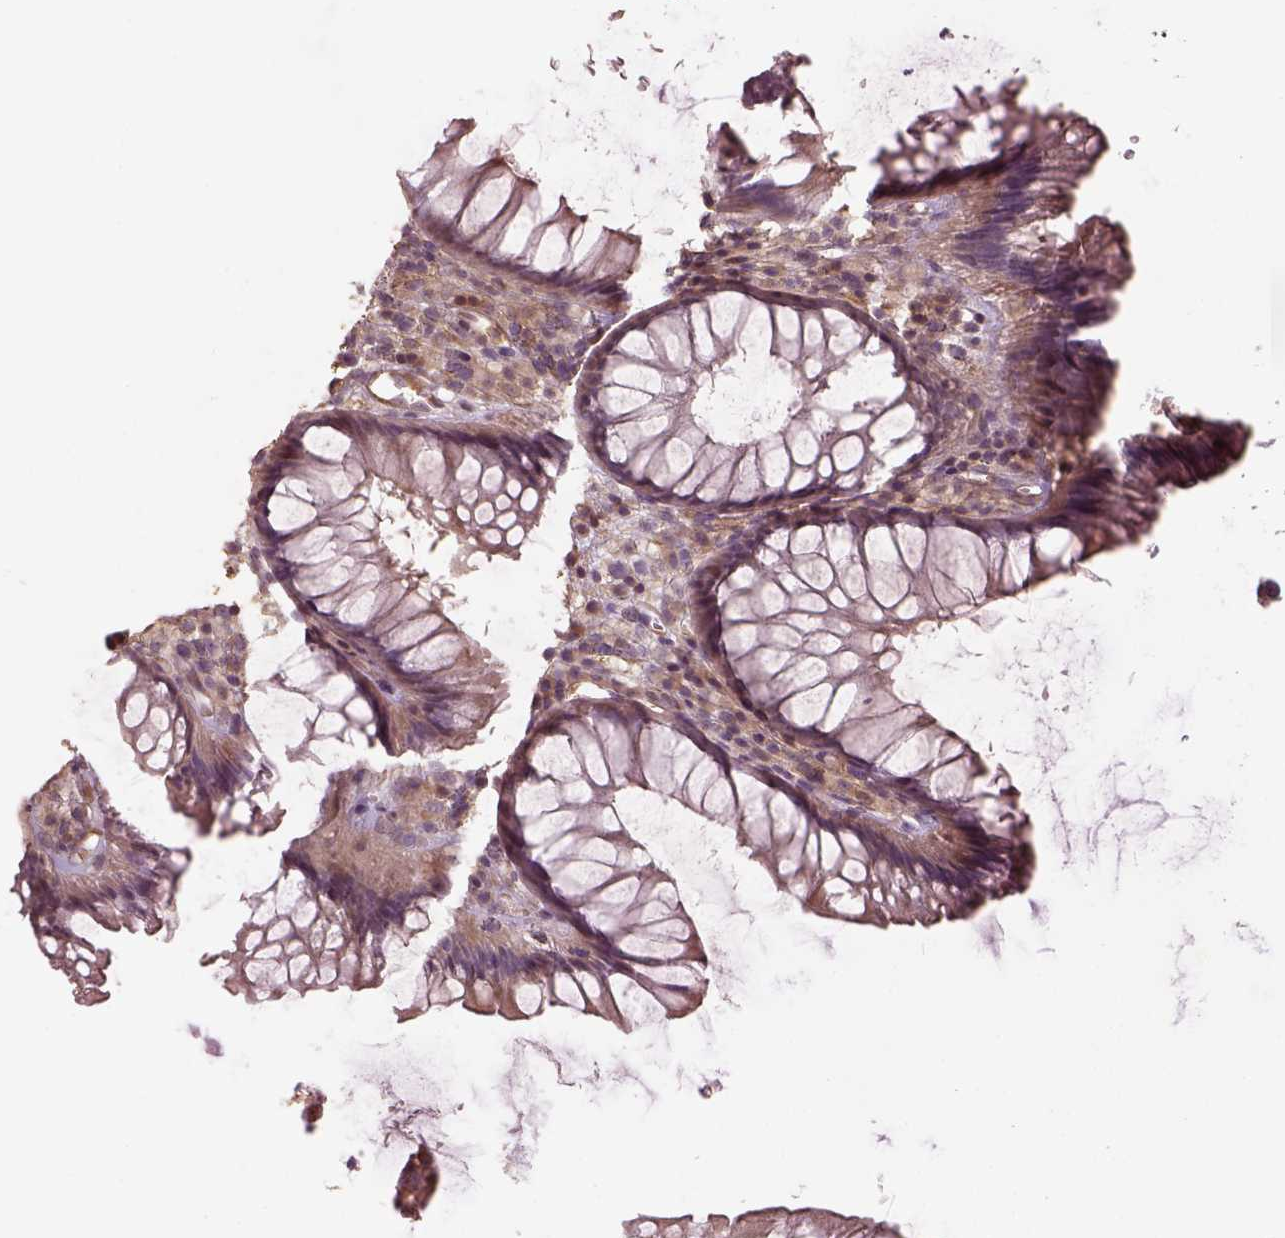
{"staining": {"intensity": "weak", "quantity": "25%-75%", "location": "cytoplasmic/membranous"}, "tissue": "rectum", "cell_type": "Glandular cells", "image_type": "normal", "snomed": [{"axis": "morphology", "description": "Normal tissue, NOS"}, {"axis": "topography", "description": "Smooth muscle"}, {"axis": "topography", "description": "Rectum"}], "caption": "Rectum stained for a protein demonstrates weak cytoplasmic/membranous positivity in glandular cells.", "gene": "LIN7A", "patient": {"sex": "male", "age": 53}}